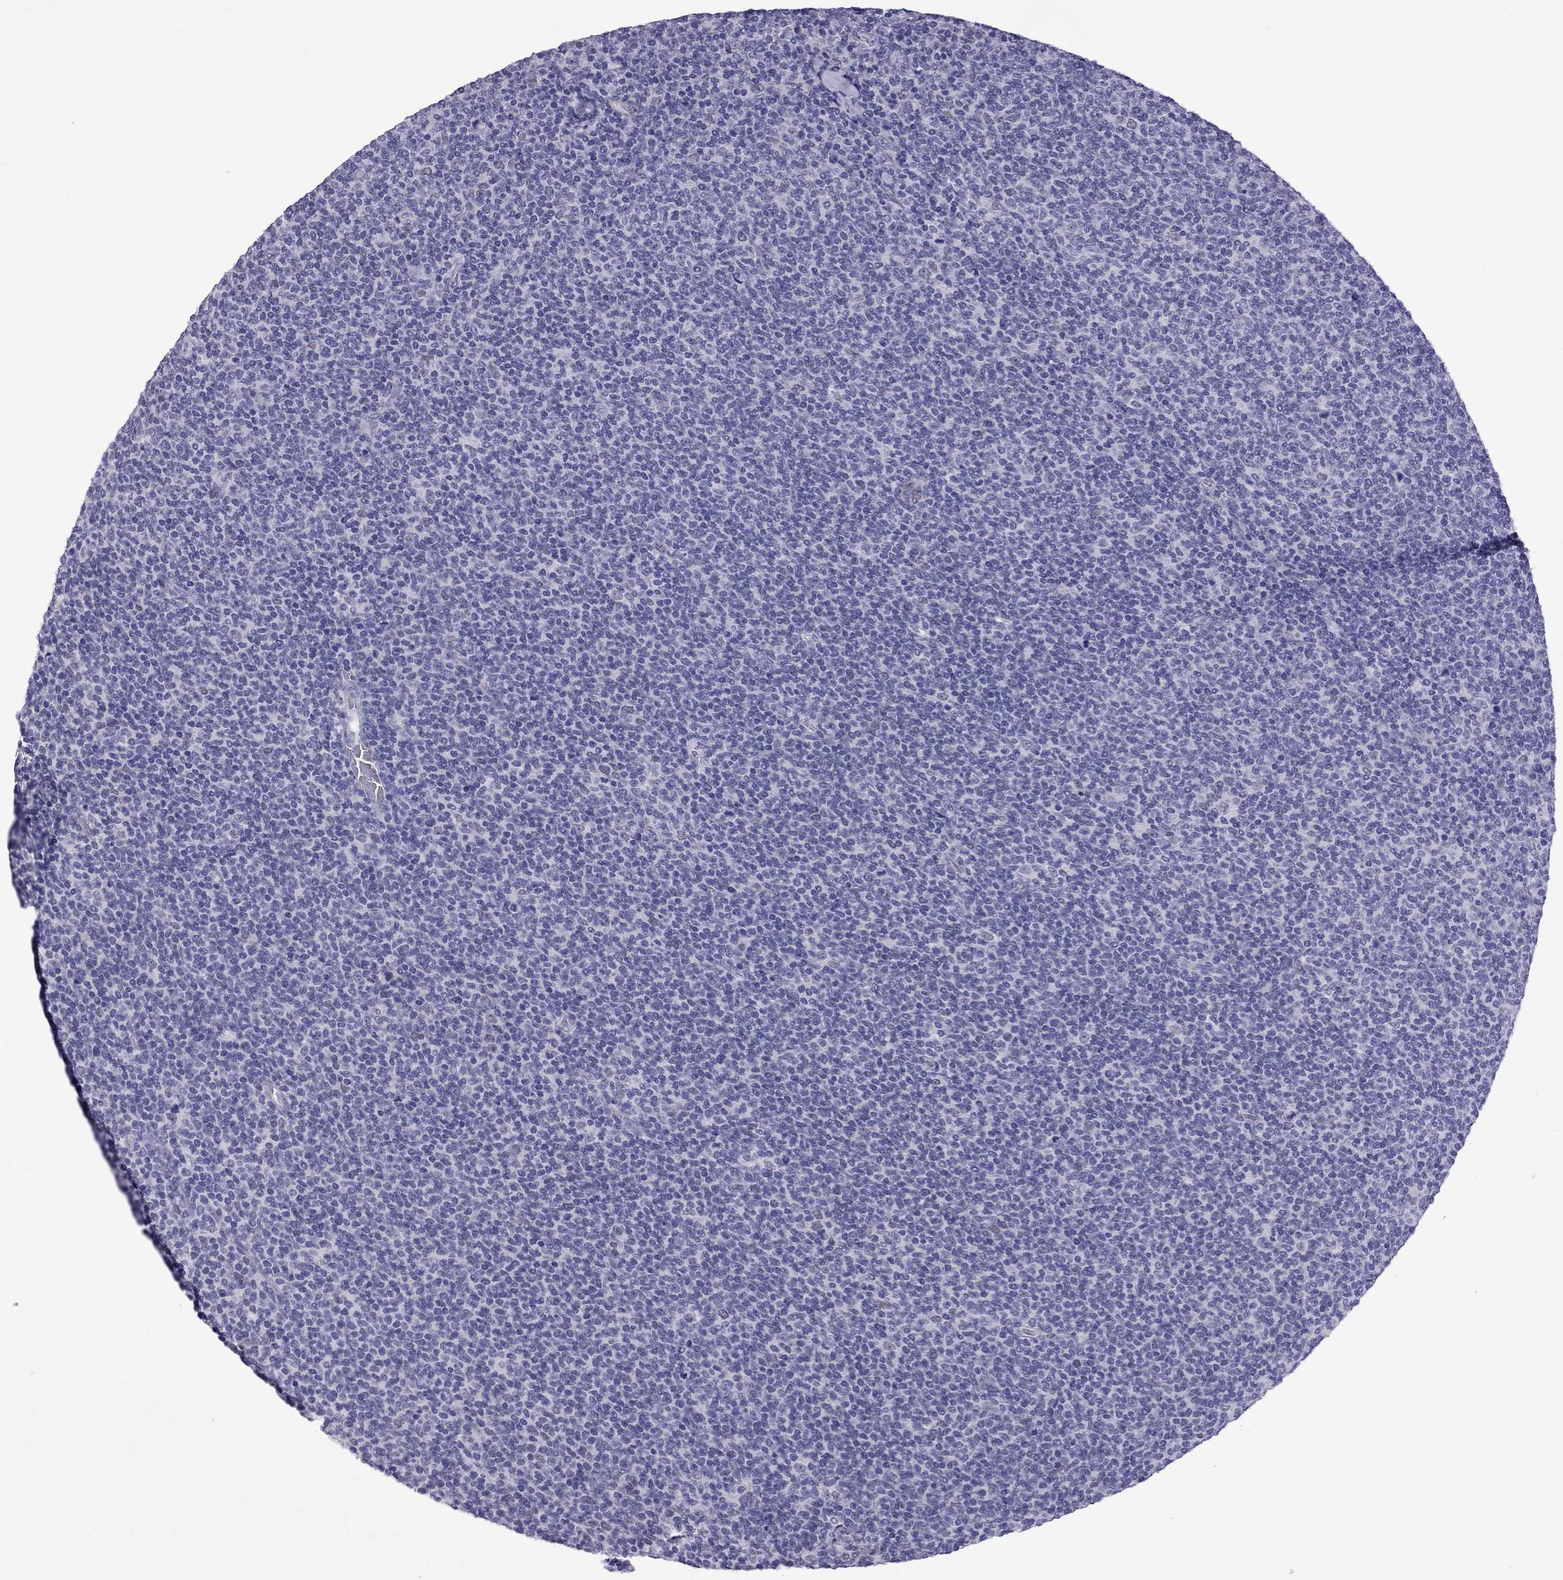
{"staining": {"intensity": "negative", "quantity": "none", "location": "none"}, "tissue": "lymphoma", "cell_type": "Tumor cells", "image_type": "cancer", "snomed": [{"axis": "morphology", "description": "Malignant lymphoma, non-Hodgkin's type, Low grade"}, {"axis": "topography", "description": "Lymph node"}], "caption": "This is a micrograph of IHC staining of lymphoma, which shows no expression in tumor cells. The staining is performed using DAB (3,3'-diaminobenzidine) brown chromogen with nuclei counter-stained in using hematoxylin.", "gene": "CHRNA5", "patient": {"sex": "male", "age": 52}}